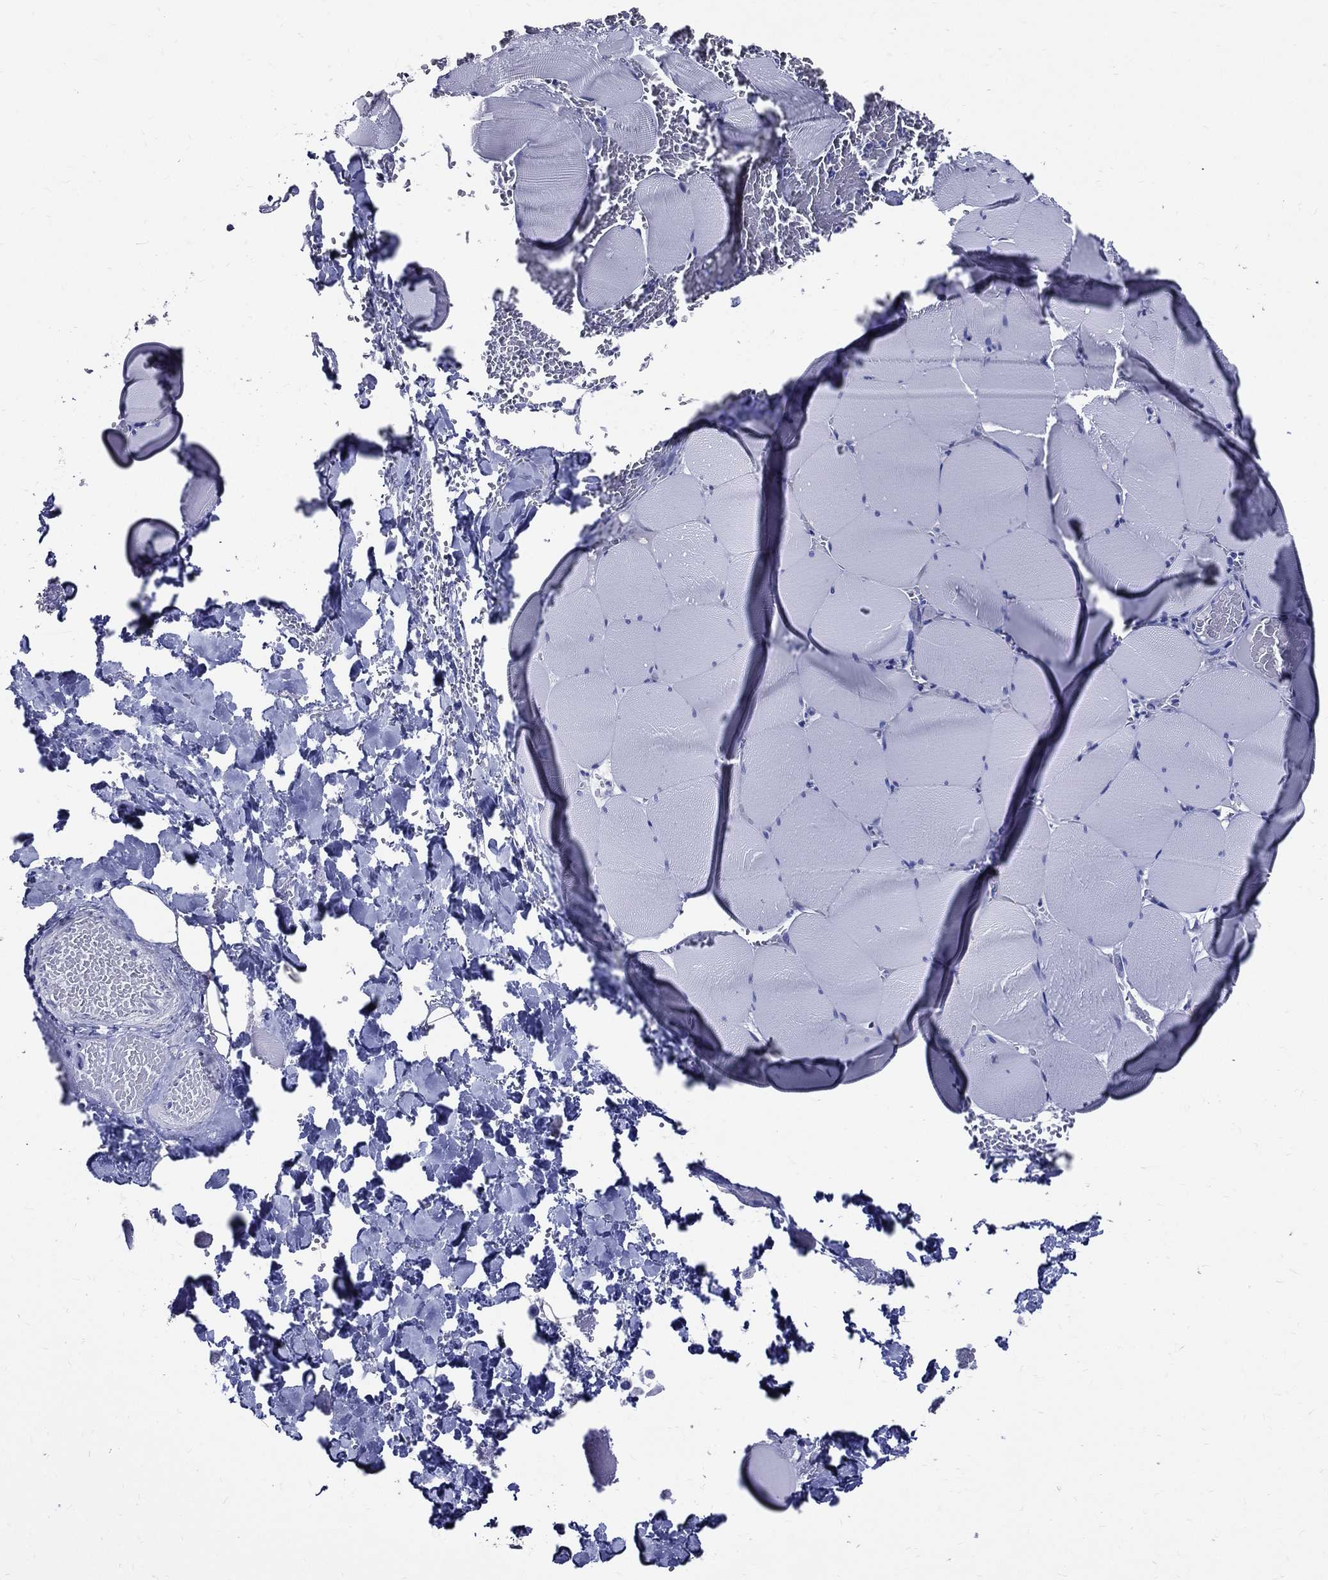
{"staining": {"intensity": "negative", "quantity": "none", "location": "none"}, "tissue": "skeletal muscle", "cell_type": "Myocytes", "image_type": "normal", "snomed": [{"axis": "morphology", "description": "Normal tissue, NOS"}, {"axis": "morphology", "description": "Malignant melanoma, Metastatic site"}, {"axis": "topography", "description": "Skeletal muscle"}], "caption": "A histopathology image of skeletal muscle stained for a protein demonstrates no brown staining in myocytes.", "gene": "ACE2", "patient": {"sex": "male", "age": 50}}